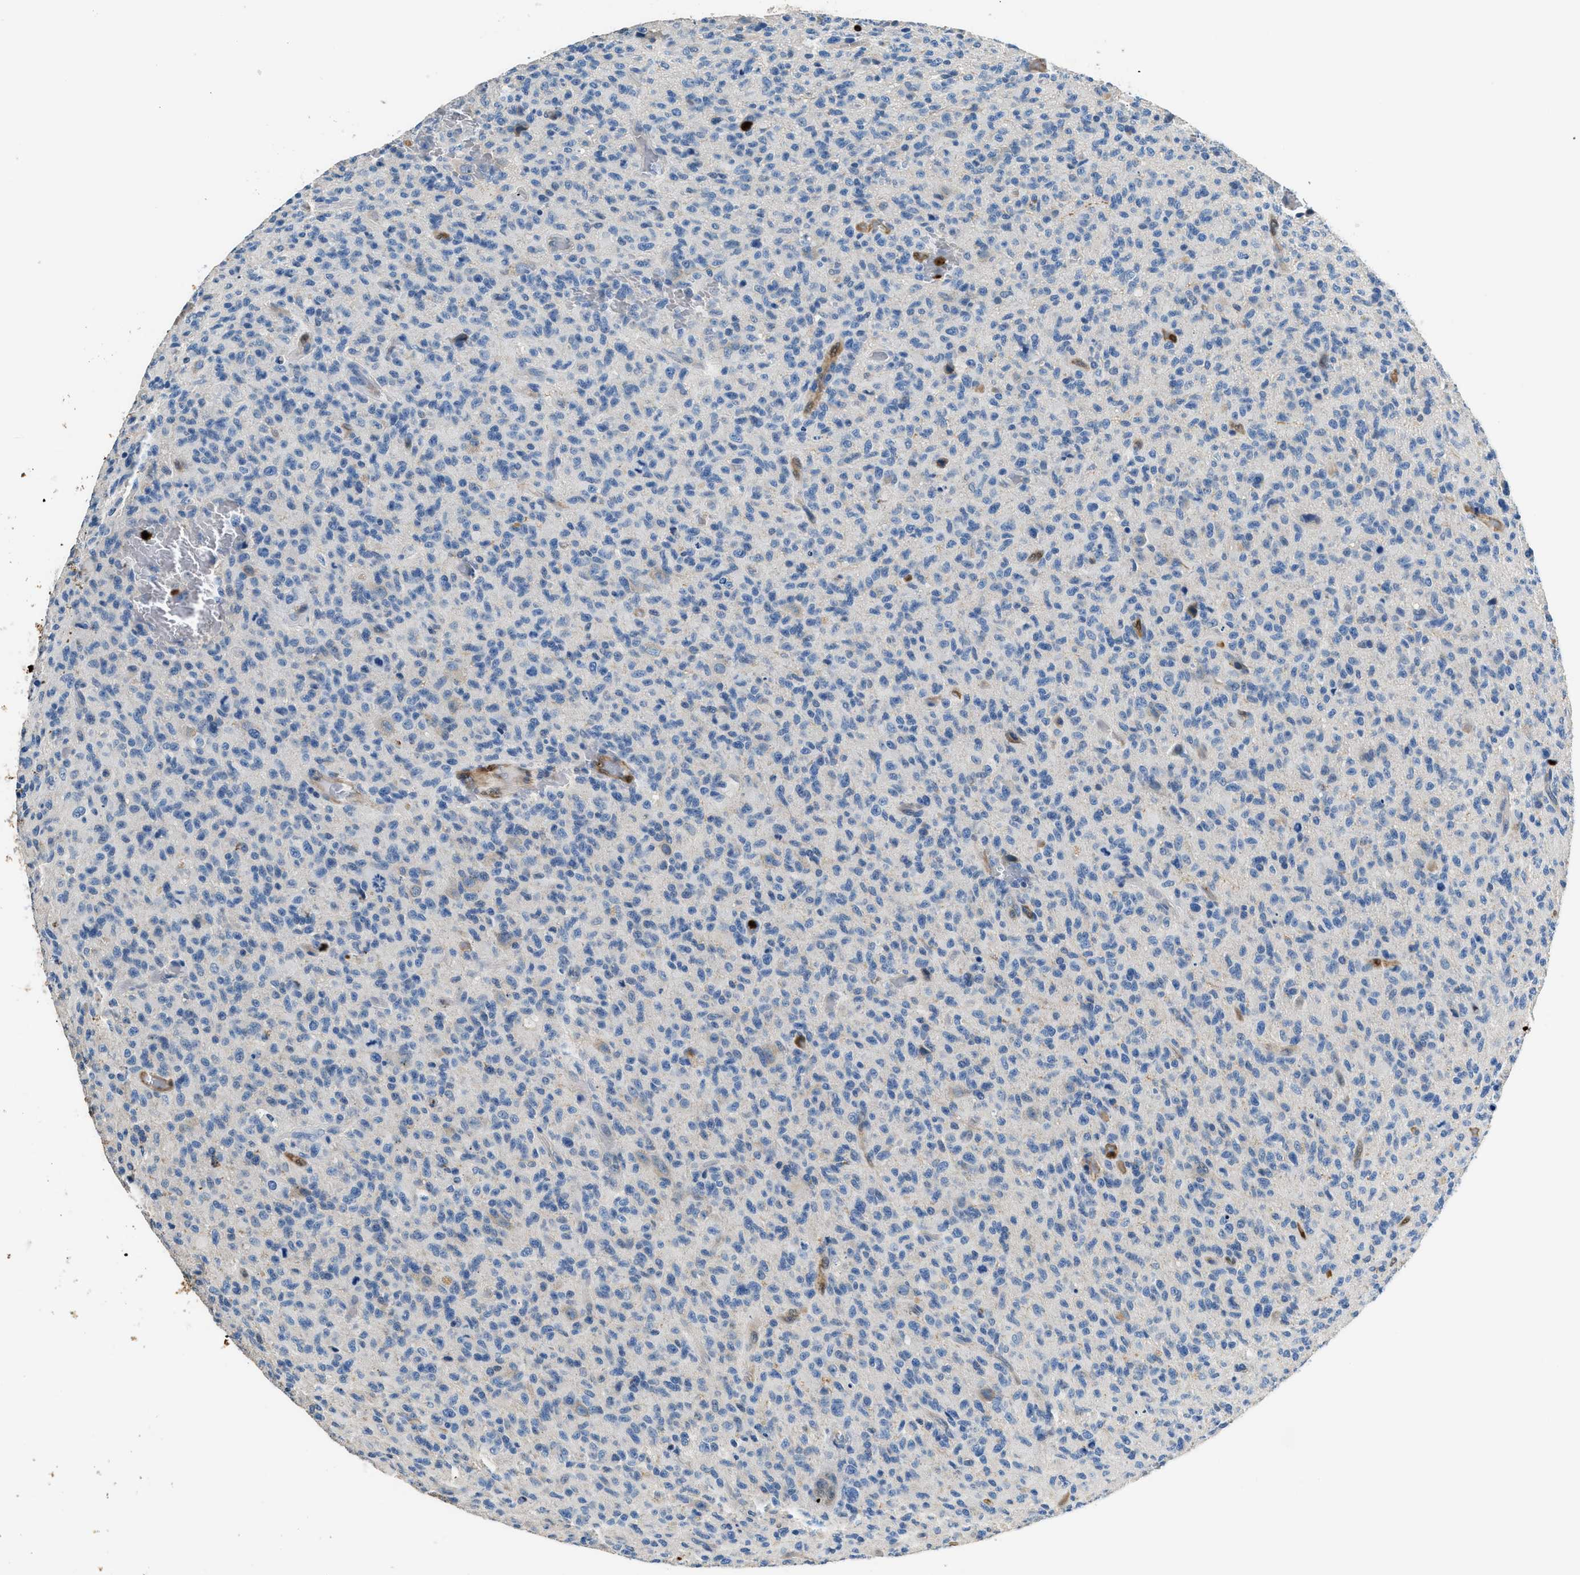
{"staining": {"intensity": "negative", "quantity": "none", "location": "none"}, "tissue": "glioma", "cell_type": "Tumor cells", "image_type": "cancer", "snomed": [{"axis": "morphology", "description": "Glioma, malignant, High grade"}, {"axis": "topography", "description": "Brain"}], "caption": "Tumor cells are negative for brown protein staining in glioma.", "gene": "ANXA3", "patient": {"sex": "male", "age": 71}}